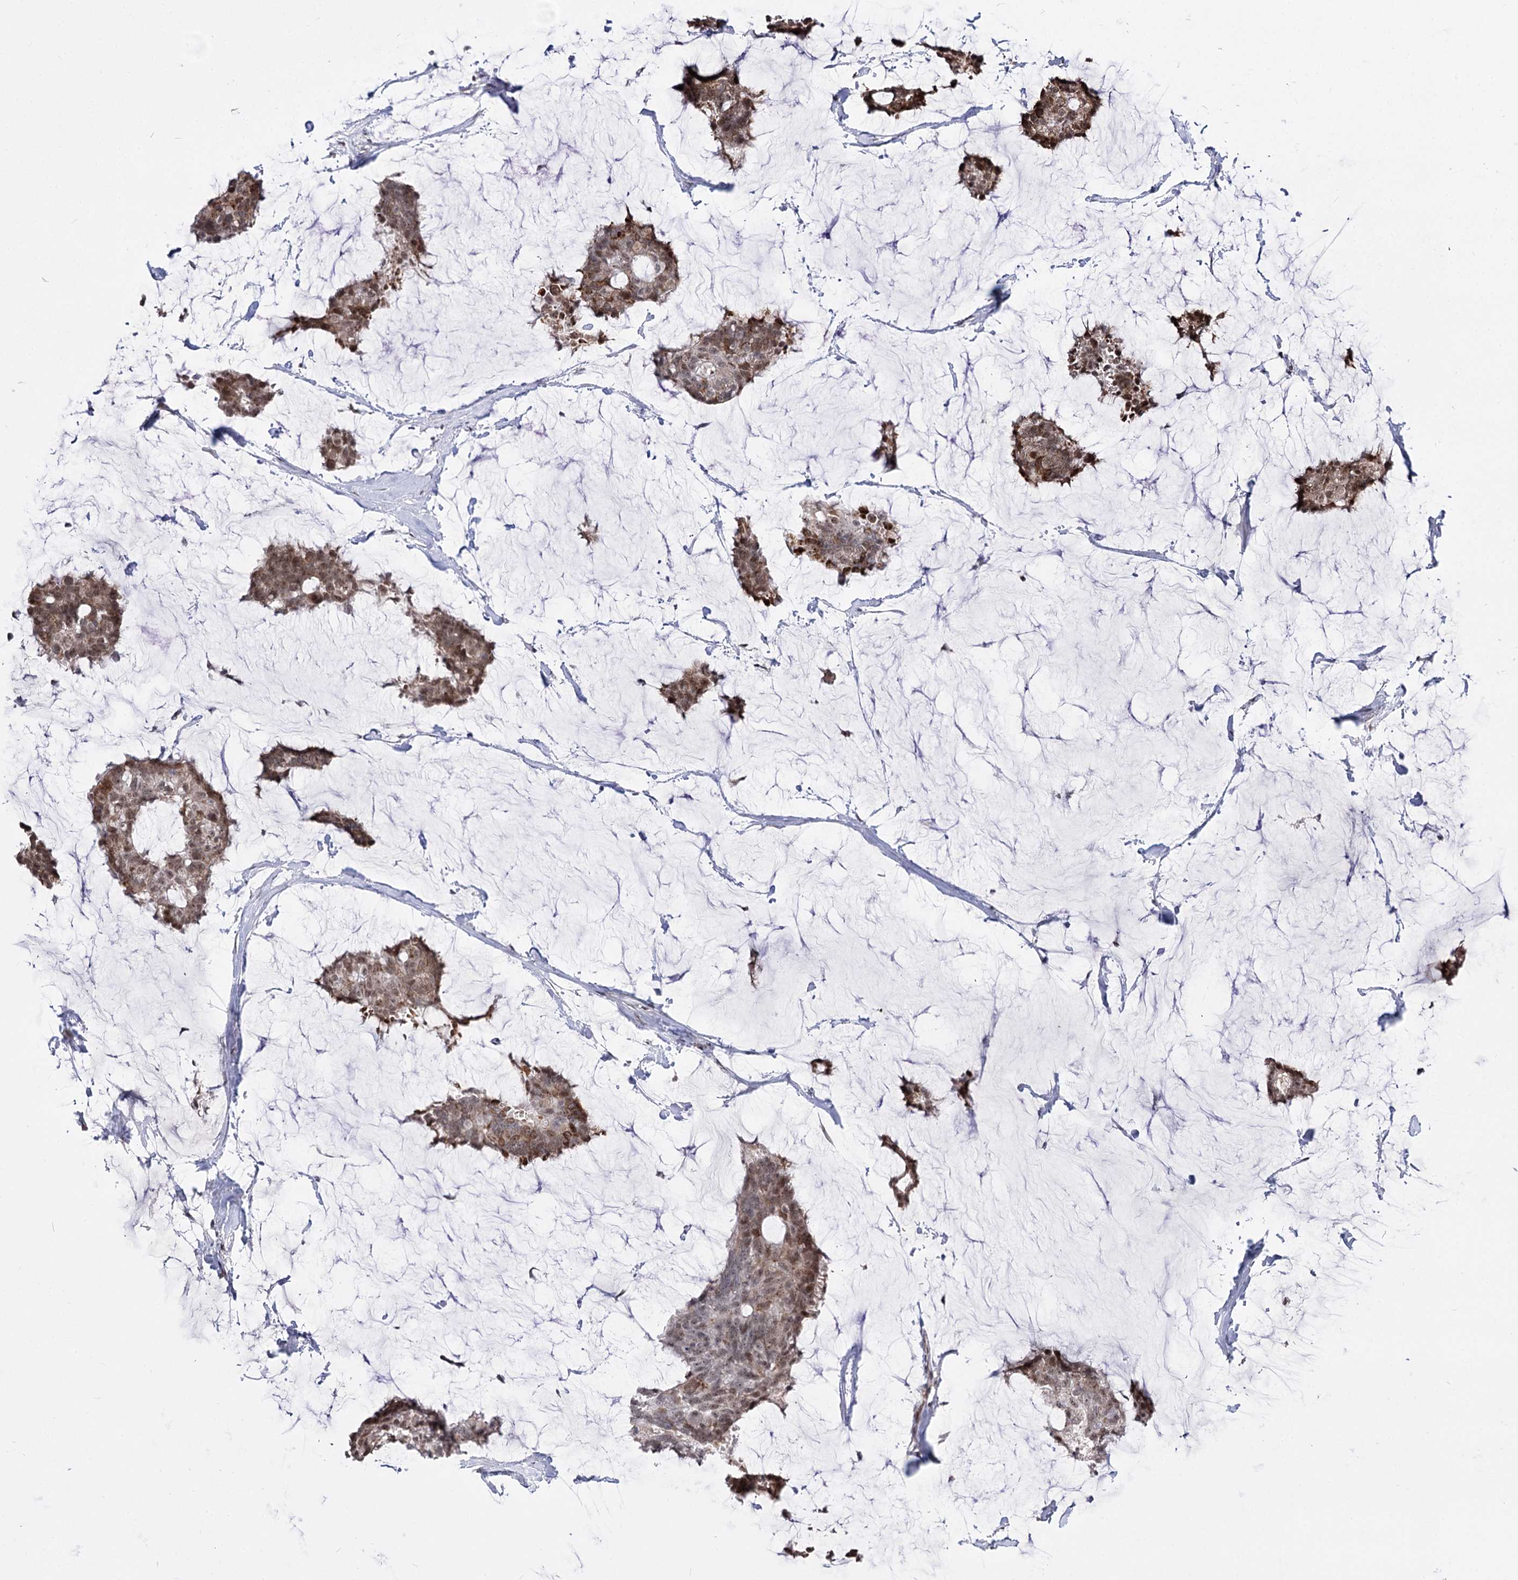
{"staining": {"intensity": "moderate", "quantity": ">75%", "location": "cytoplasmic/membranous,nuclear"}, "tissue": "breast cancer", "cell_type": "Tumor cells", "image_type": "cancer", "snomed": [{"axis": "morphology", "description": "Duct carcinoma"}, {"axis": "topography", "description": "Breast"}], "caption": "Breast infiltrating ductal carcinoma stained with immunohistochemistry exhibits moderate cytoplasmic/membranous and nuclear staining in approximately >75% of tumor cells. Using DAB (brown) and hematoxylin (blue) stains, captured at high magnification using brightfield microscopy.", "gene": "STOX1", "patient": {"sex": "female", "age": 93}}